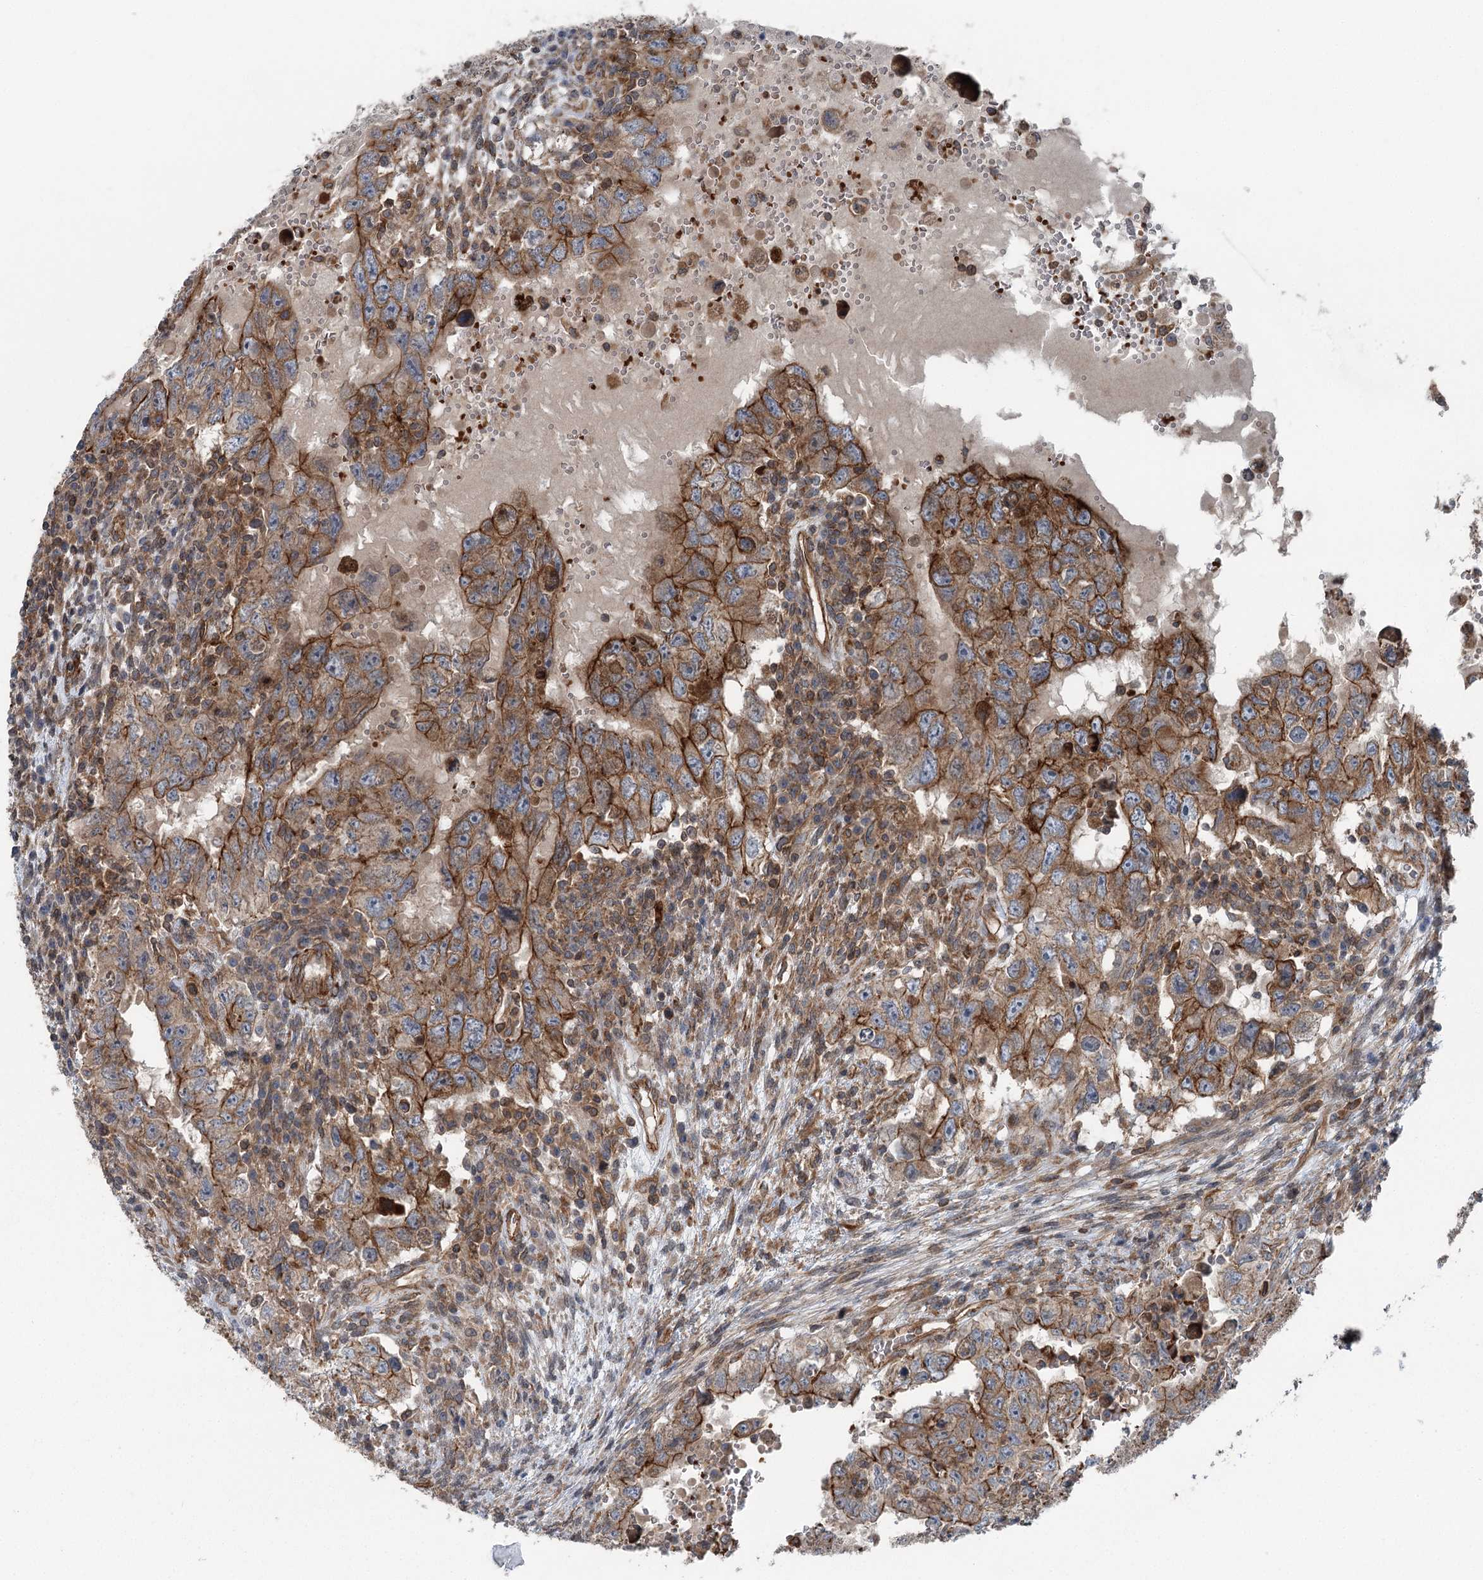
{"staining": {"intensity": "strong", "quantity": ">75%", "location": "cytoplasmic/membranous"}, "tissue": "testis cancer", "cell_type": "Tumor cells", "image_type": "cancer", "snomed": [{"axis": "morphology", "description": "Carcinoma, Embryonal, NOS"}, {"axis": "topography", "description": "Testis"}], "caption": "IHC of human testis cancer demonstrates high levels of strong cytoplasmic/membranous expression in about >75% of tumor cells.", "gene": "IQSEC1", "patient": {"sex": "male", "age": 26}}